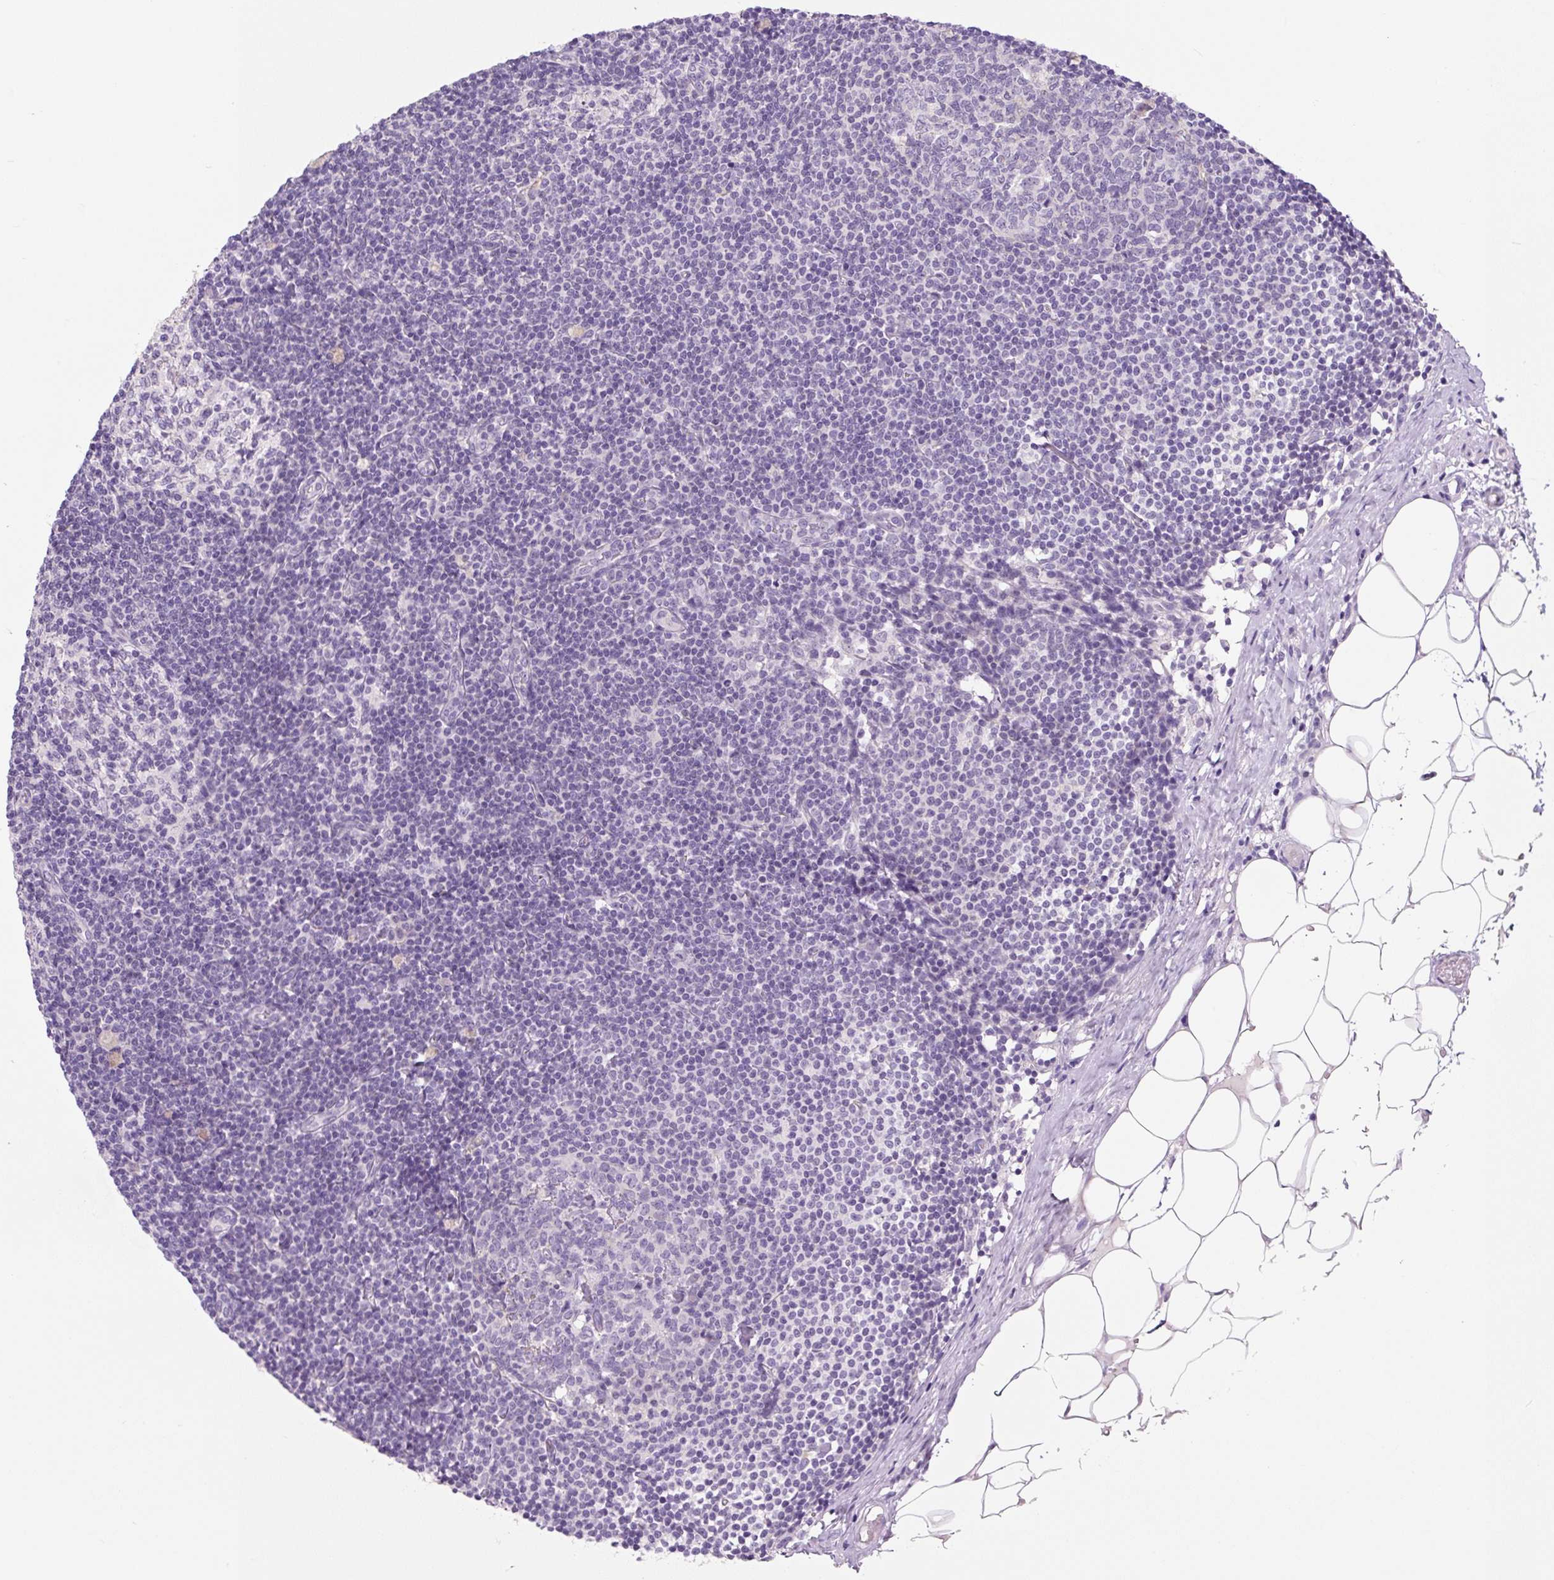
{"staining": {"intensity": "negative", "quantity": "none", "location": "none"}, "tissue": "lymph node", "cell_type": "Germinal center cells", "image_type": "normal", "snomed": [{"axis": "morphology", "description": "Normal tissue, NOS"}, {"axis": "topography", "description": "Lymph node"}], "caption": "The image displays no staining of germinal center cells in benign lymph node. (DAB (3,3'-diaminobenzidine) immunohistochemistry visualized using brightfield microscopy, high magnification).", "gene": "CCL25", "patient": {"sex": "male", "age": 49}}